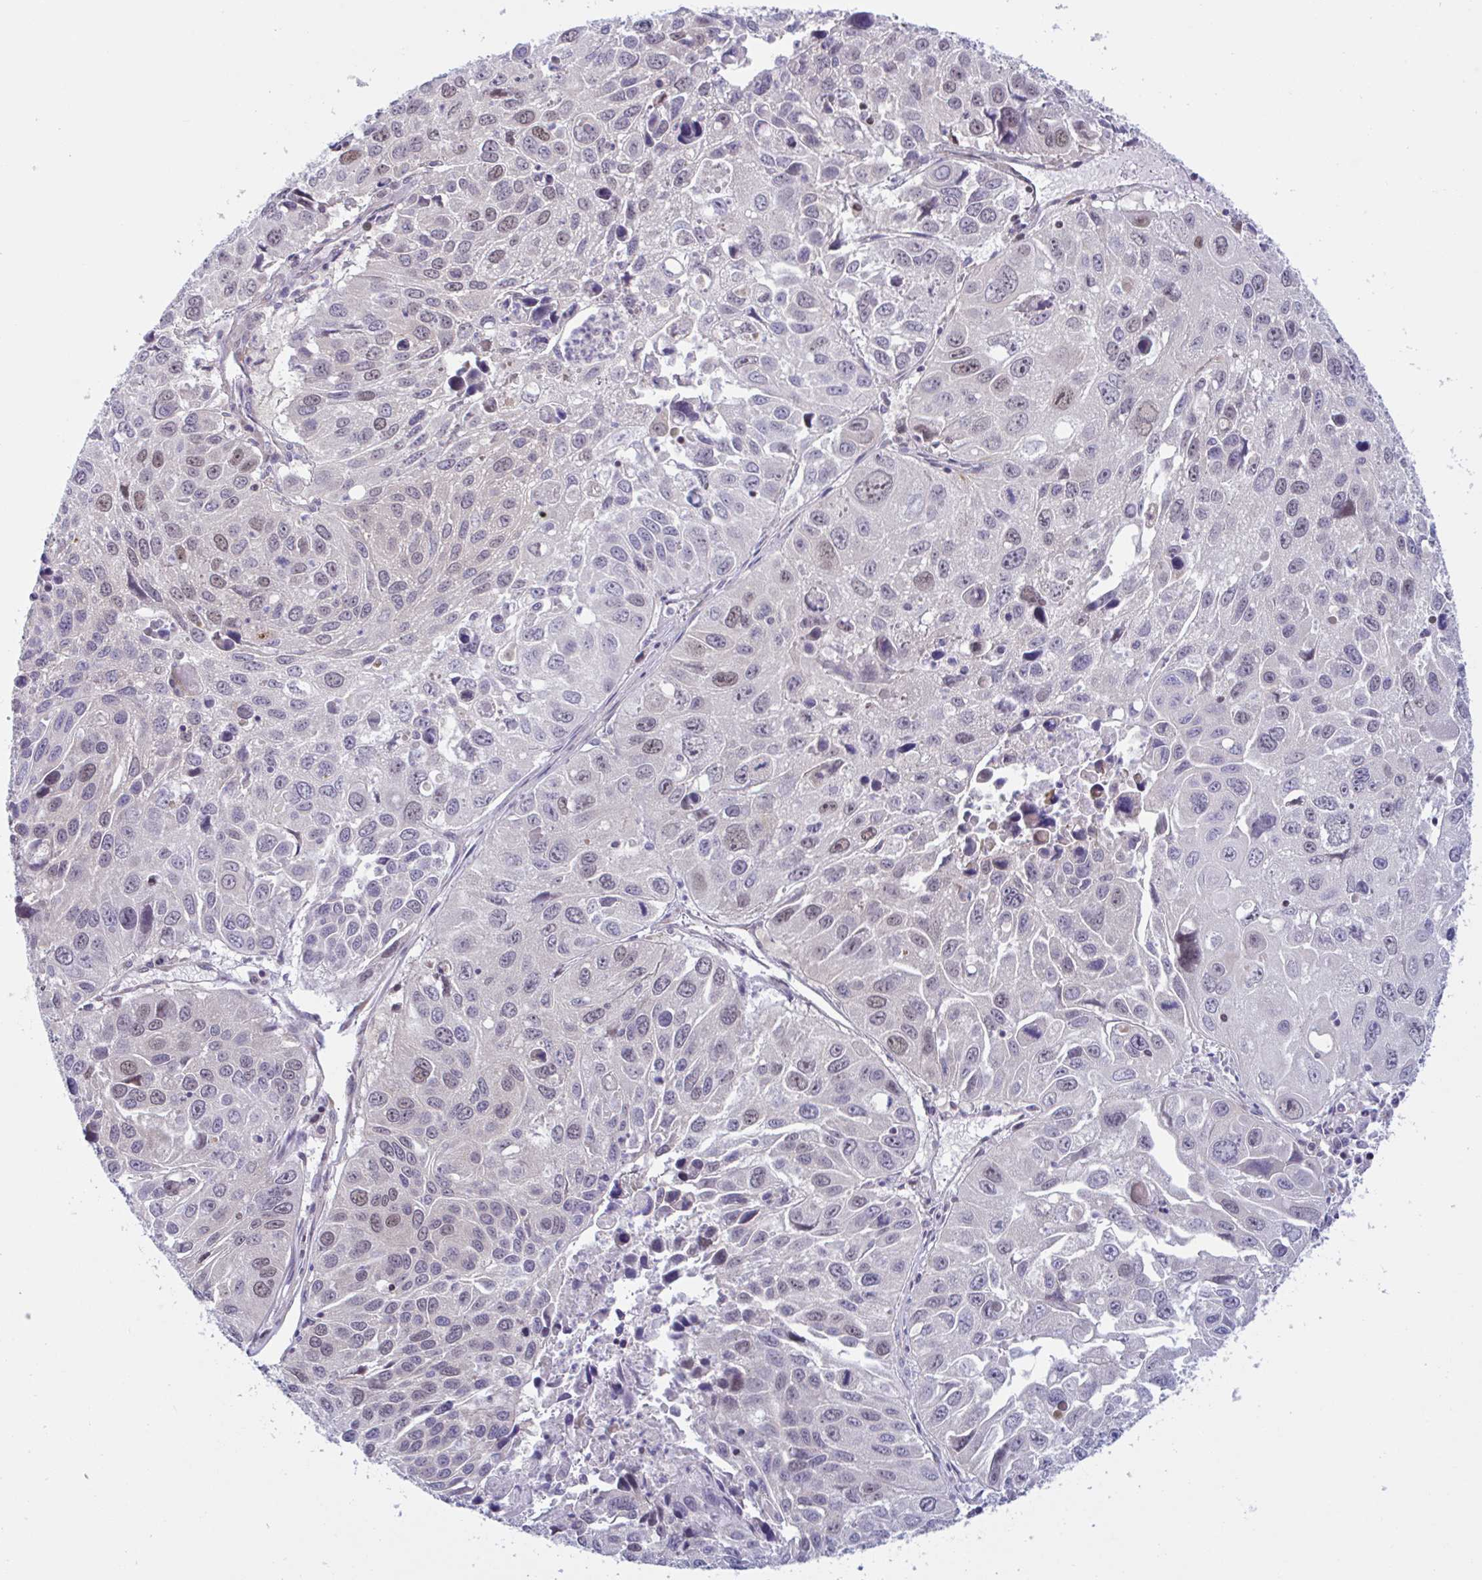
{"staining": {"intensity": "negative", "quantity": "none", "location": "none"}, "tissue": "lung cancer", "cell_type": "Tumor cells", "image_type": "cancer", "snomed": [{"axis": "morphology", "description": "Squamous cell carcinoma, NOS"}, {"axis": "topography", "description": "Lung"}], "caption": "Lung cancer was stained to show a protein in brown. There is no significant staining in tumor cells.", "gene": "SNX11", "patient": {"sex": "female", "age": 61}}